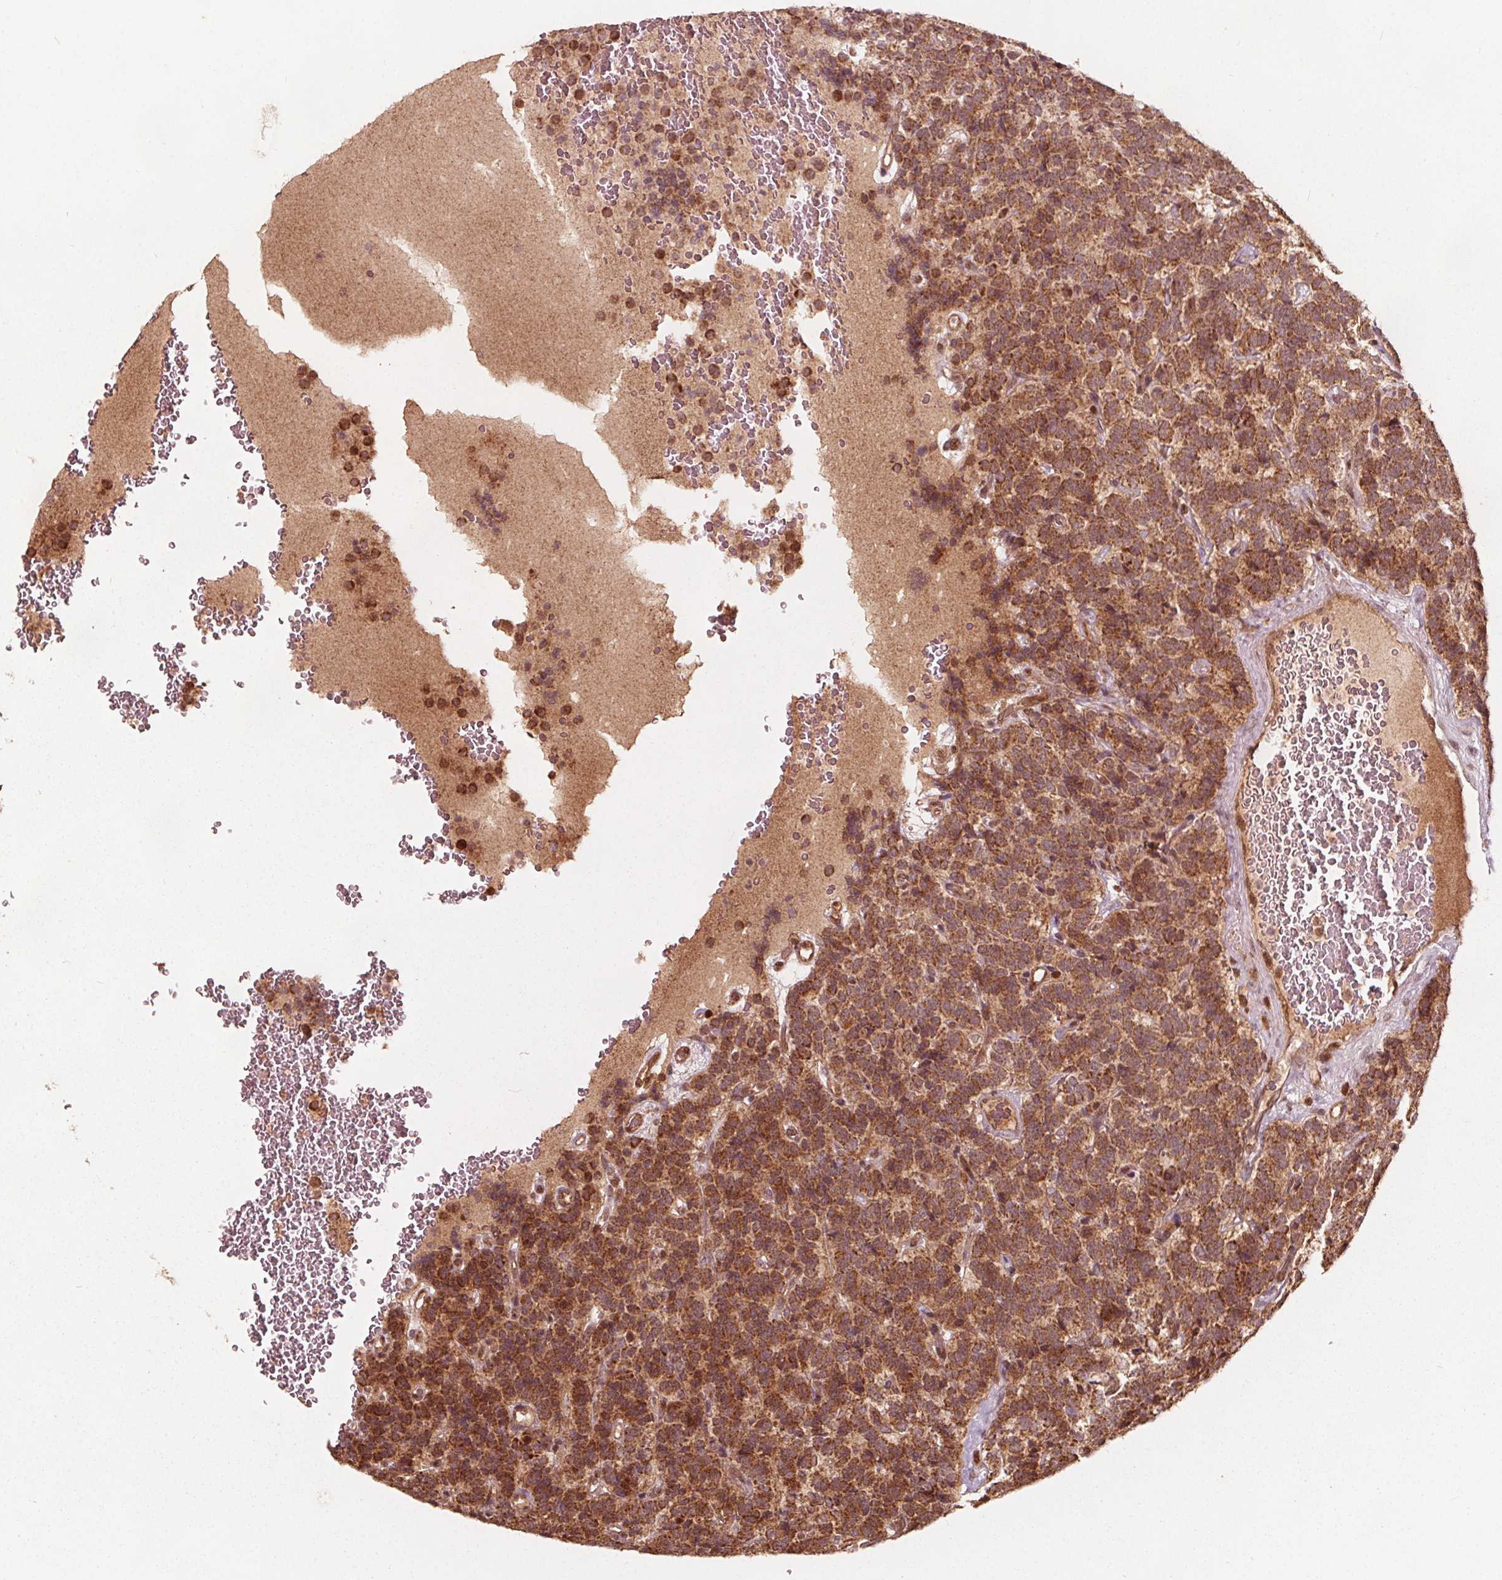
{"staining": {"intensity": "strong", "quantity": ">75%", "location": "cytoplasmic/membranous"}, "tissue": "carcinoid", "cell_type": "Tumor cells", "image_type": "cancer", "snomed": [{"axis": "morphology", "description": "Carcinoid, malignant, NOS"}, {"axis": "topography", "description": "Pancreas"}], "caption": "Carcinoid (malignant) stained with immunohistochemistry exhibits strong cytoplasmic/membranous staining in about >75% of tumor cells.", "gene": "AIP", "patient": {"sex": "male", "age": 36}}